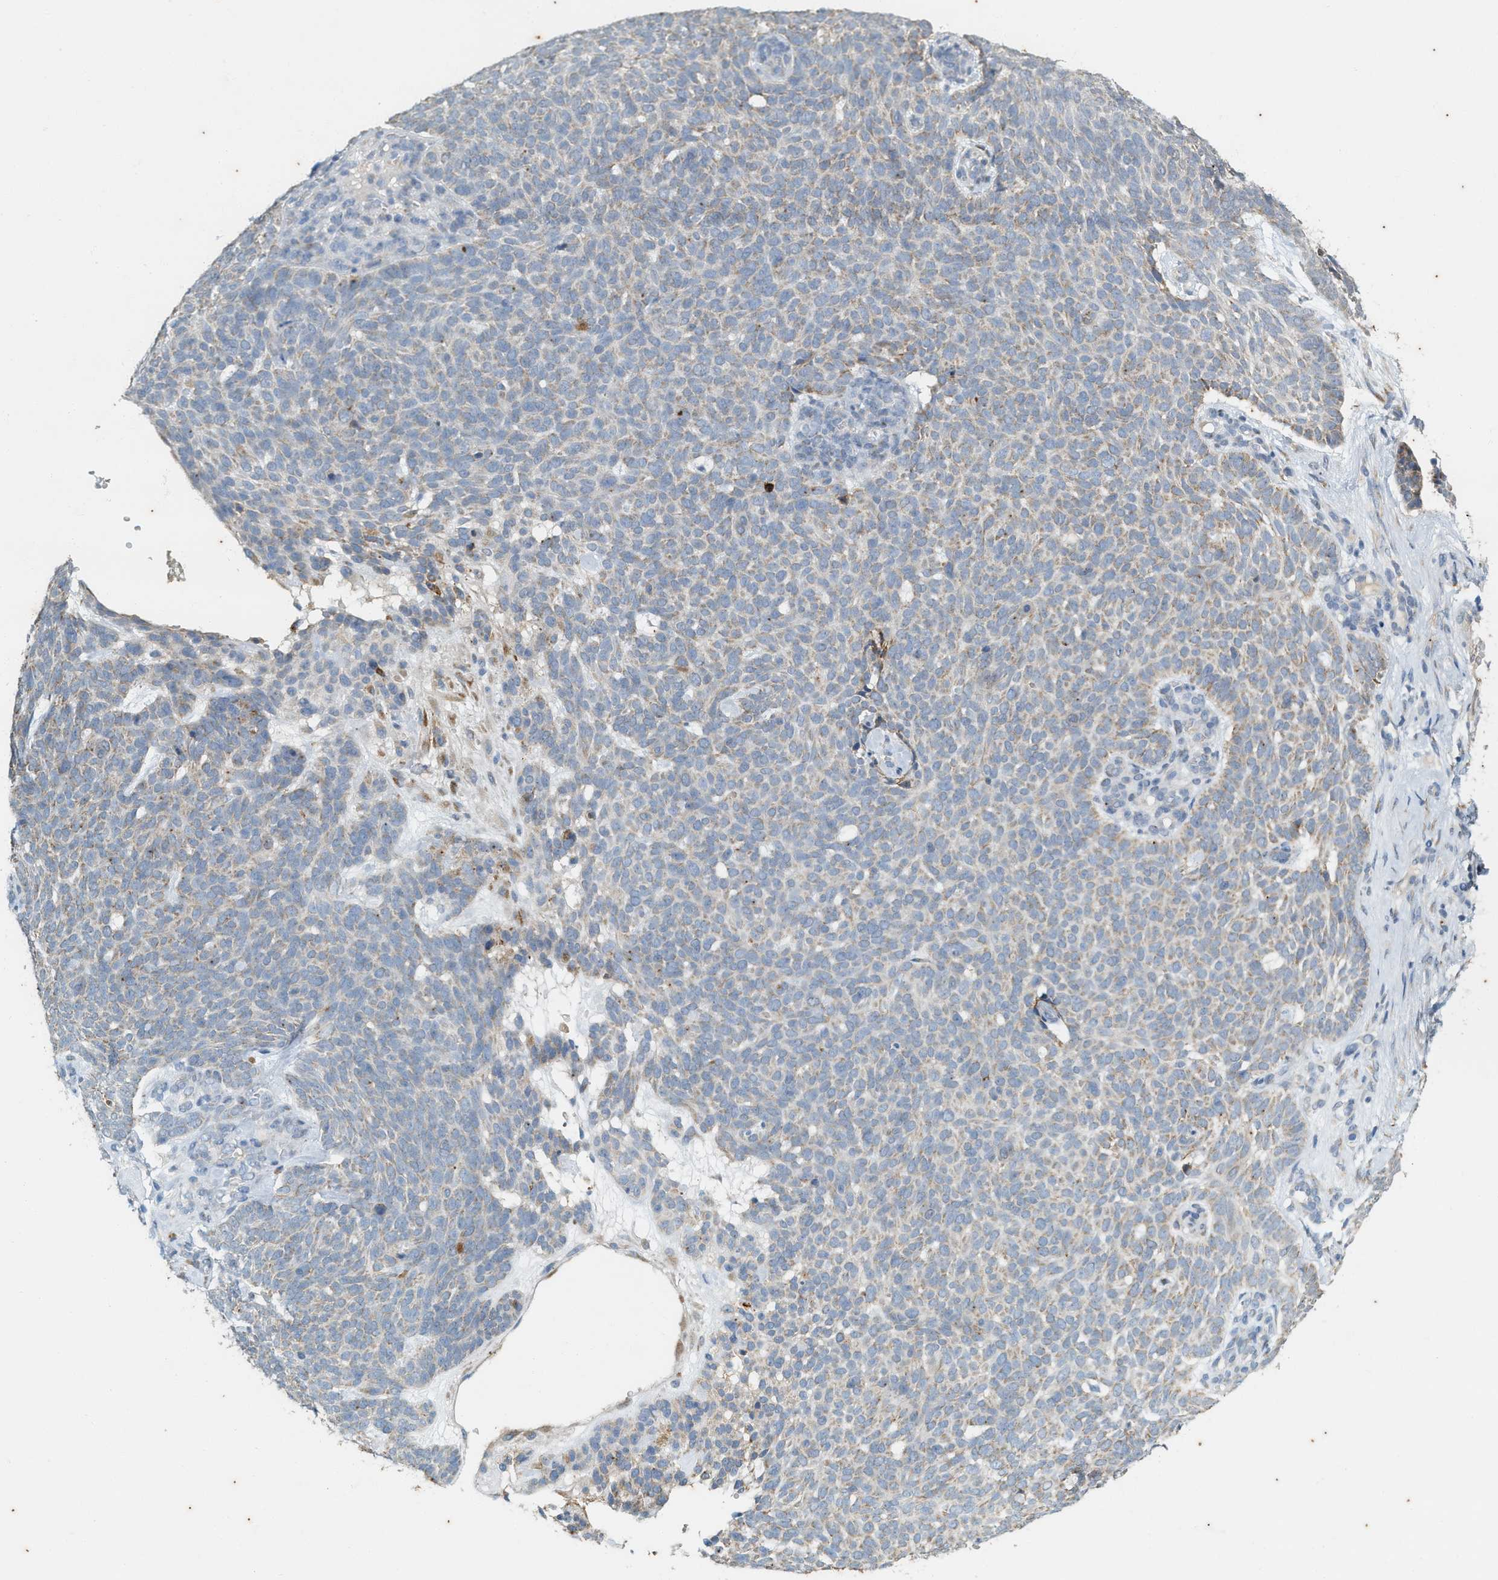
{"staining": {"intensity": "weak", "quantity": "<25%", "location": "cytoplasmic/membranous"}, "tissue": "skin cancer", "cell_type": "Tumor cells", "image_type": "cancer", "snomed": [{"axis": "morphology", "description": "Basal cell carcinoma"}, {"axis": "topography", "description": "Skin"}], "caption": "Tumor cells show no significant protein expression in skin cancer (basal cell carcinoma).", "gene": "CHPF2", "patient": {"sex": "male", "age": 61}}